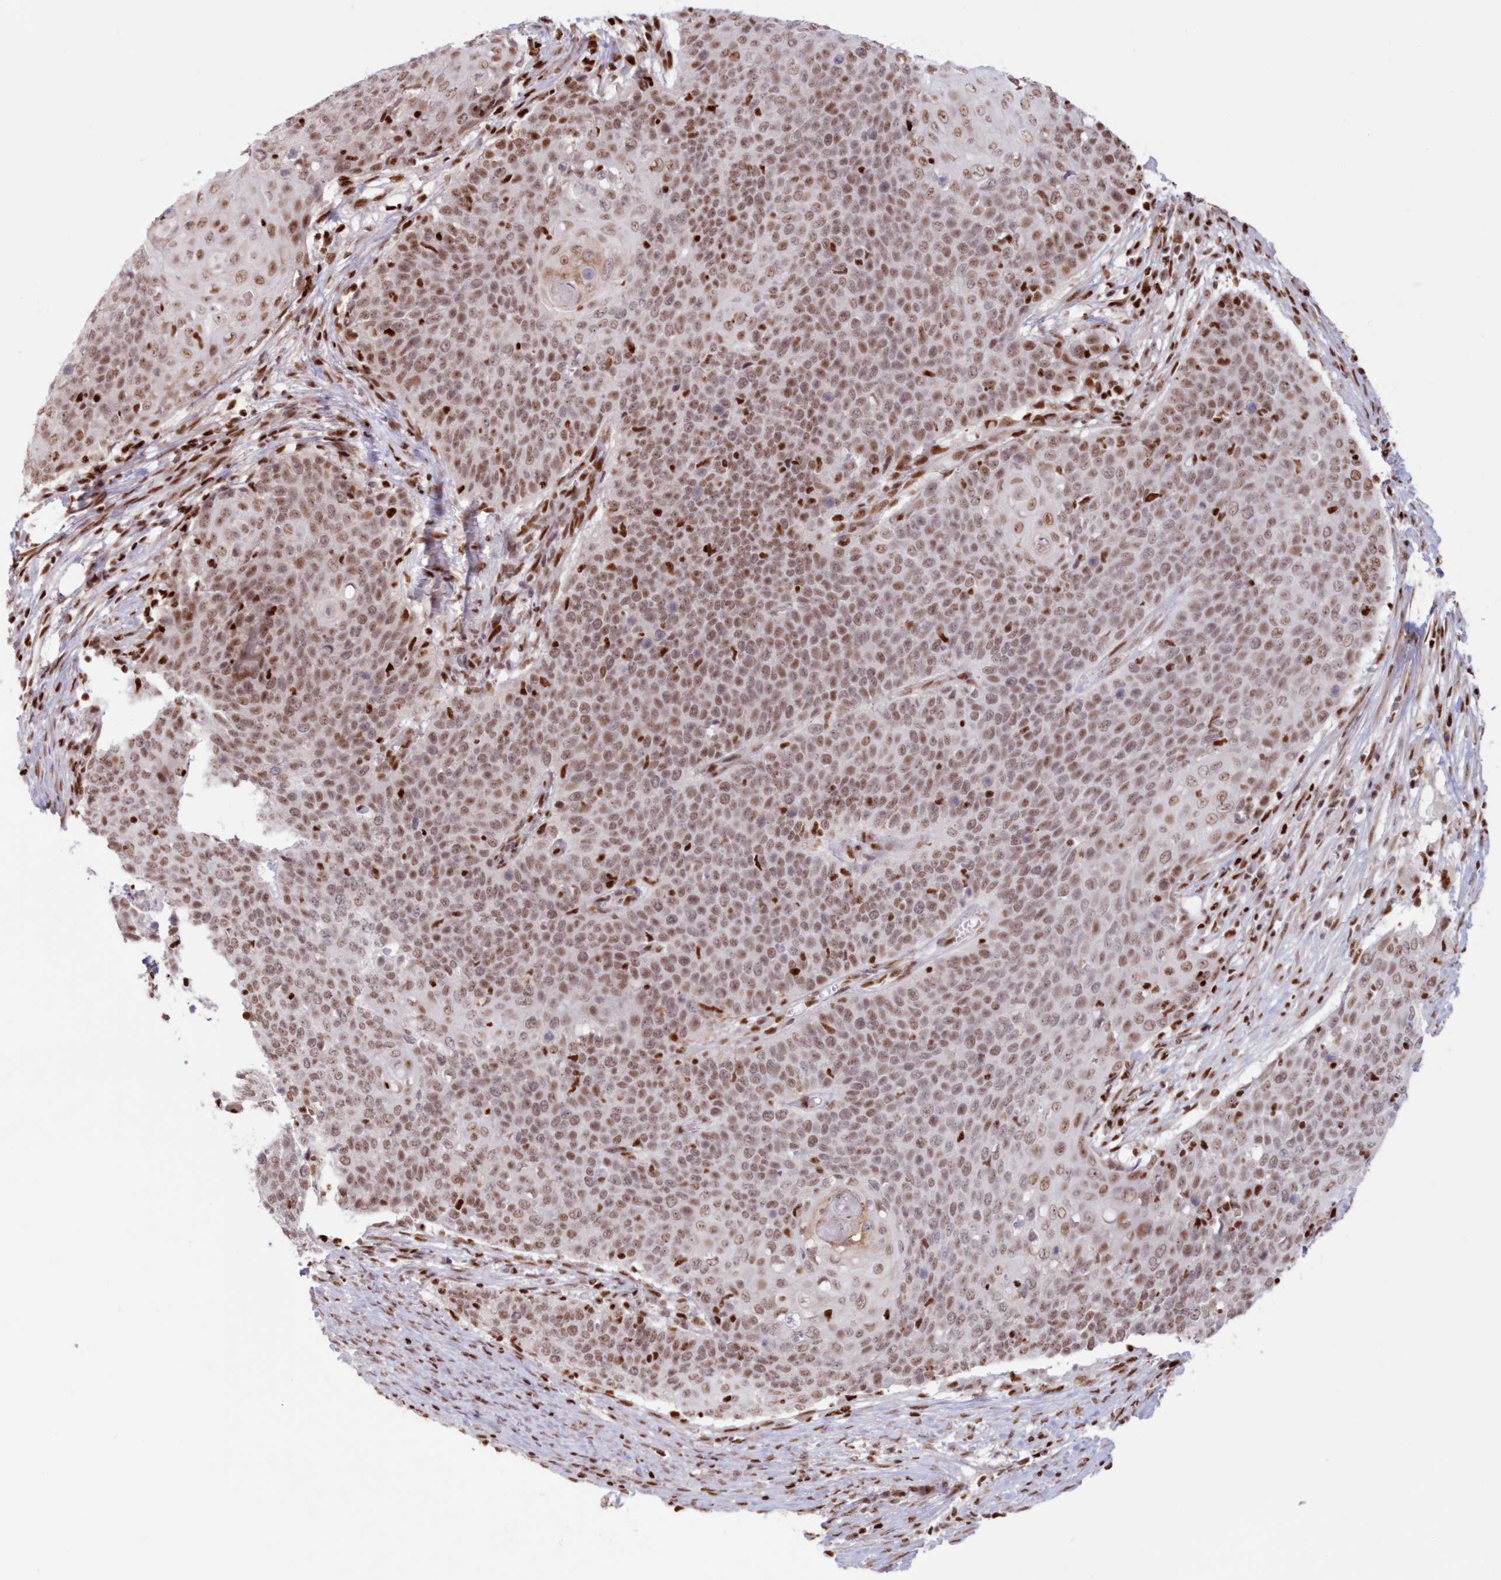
{"staining": {"intensity": "moderate", "quantity": ">75%", "location": "nuclear"}, "tissue": "cervical cancer", "cell_type": "Tumor cells", "image_type": "cancer", "snomed": [{"axis": "morphology", "description": "Squamous cell carcinoma, NOS"}, {"axis": "topography", "description": "Cervix"}], "caption": "A micrograph showing moderate nuclear positivity in approximately >75% of tumor cells in cervical squamous cell carcinoma, as visualized by brown immunohistochemical staining.", "gene": "POLR2B", "patient": {"sex": "female", "age": 39}}